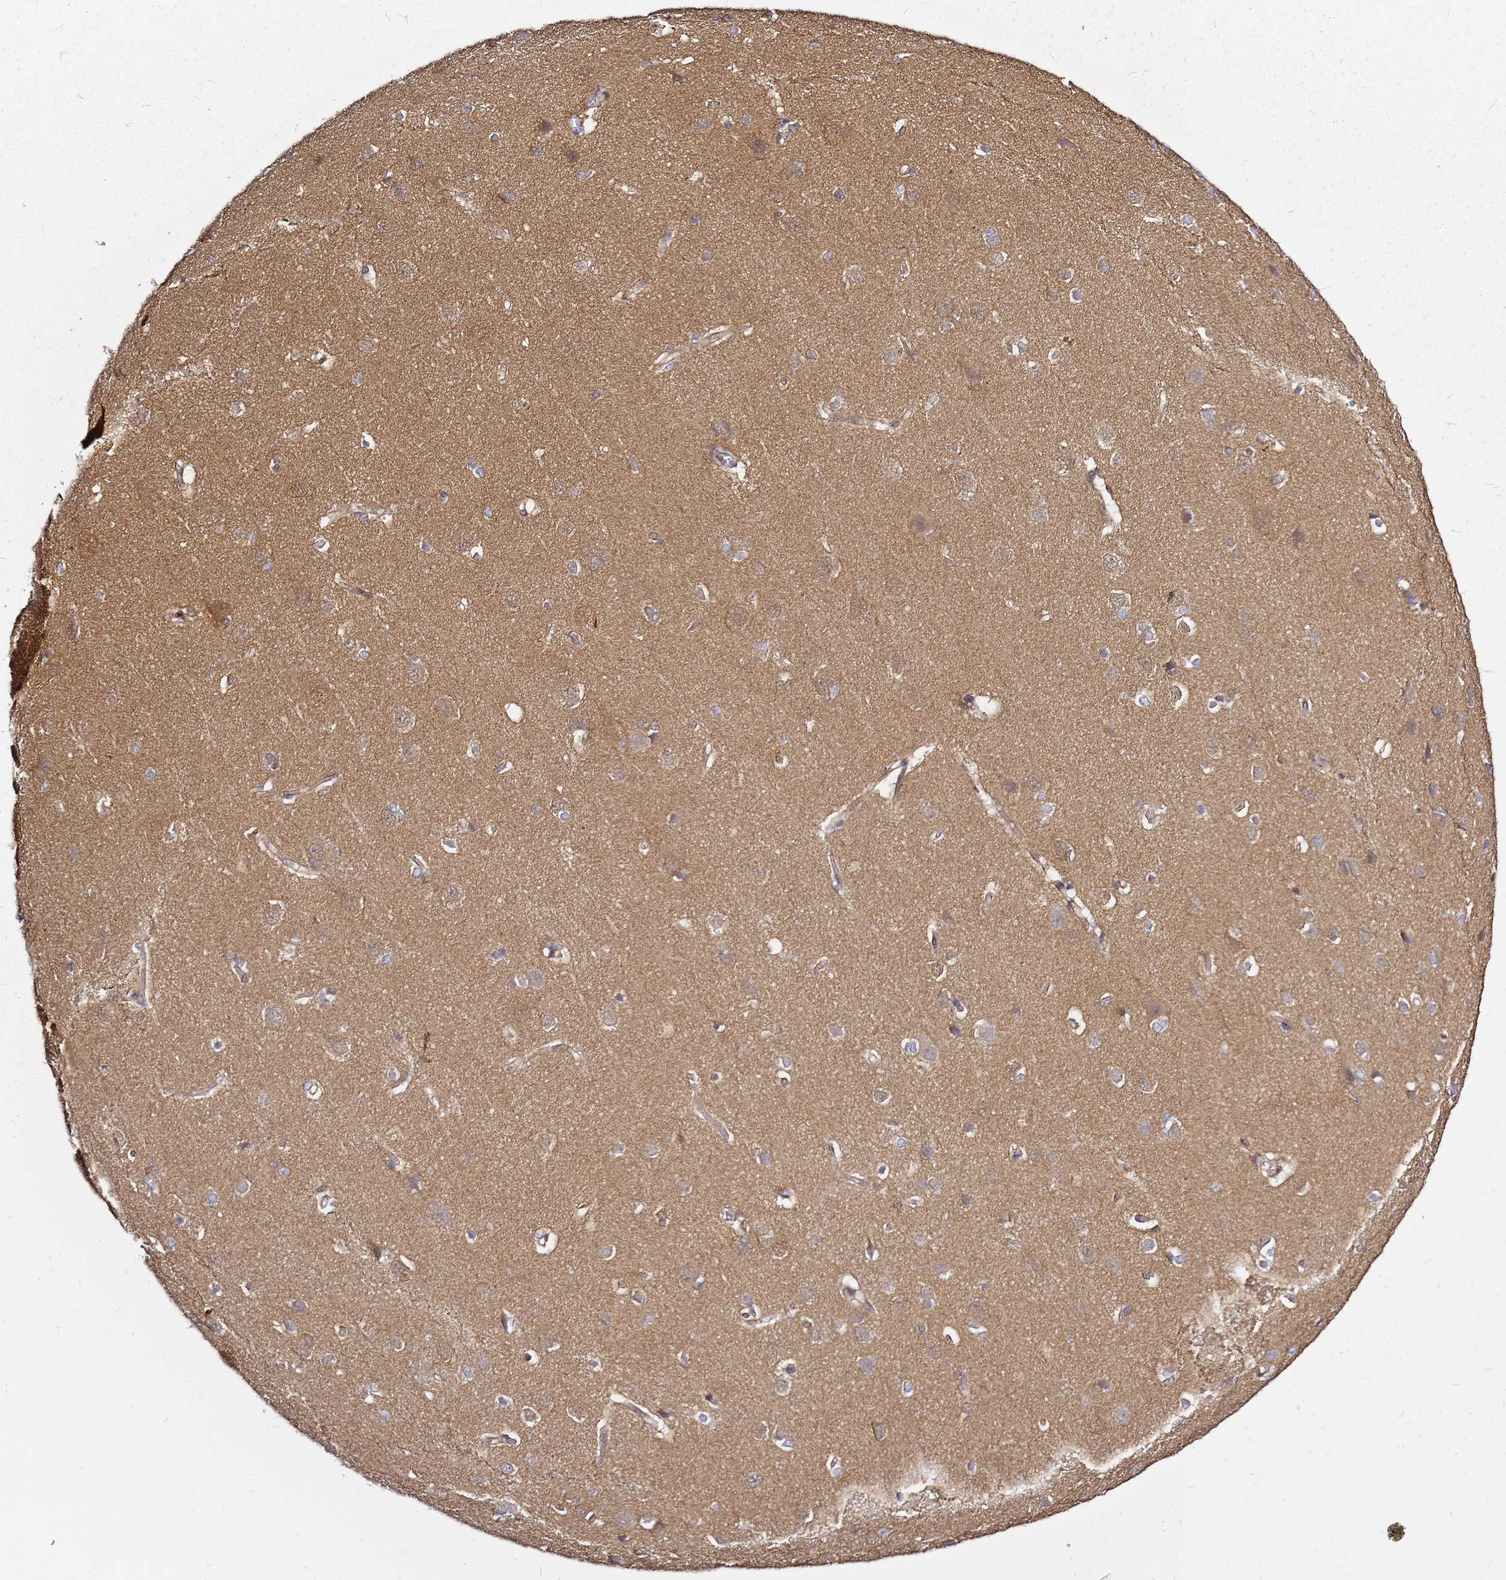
{"staining": {"intensity": "moderate", "quantity": "25%-75%", "location": "cytoplasmic/membranous,nuclear"}, "tissue": "cerebral cortex", "cell_type": "Endothelial cells", "image_type": "normal", "snomed": [{"axis": "morphology", "description": "Normal tissue, NOS"}, {"axis": "topography", "description": "Cerebral cortex"}], "caption": "A photomicrograph of human cerebral cortex stained for a protein displays moderate cytoplasmic/membranous,nuclear brown staining in endothelial cells.", "gene": "NUDT14", "patient": {"sex": "male", "age": 37}}